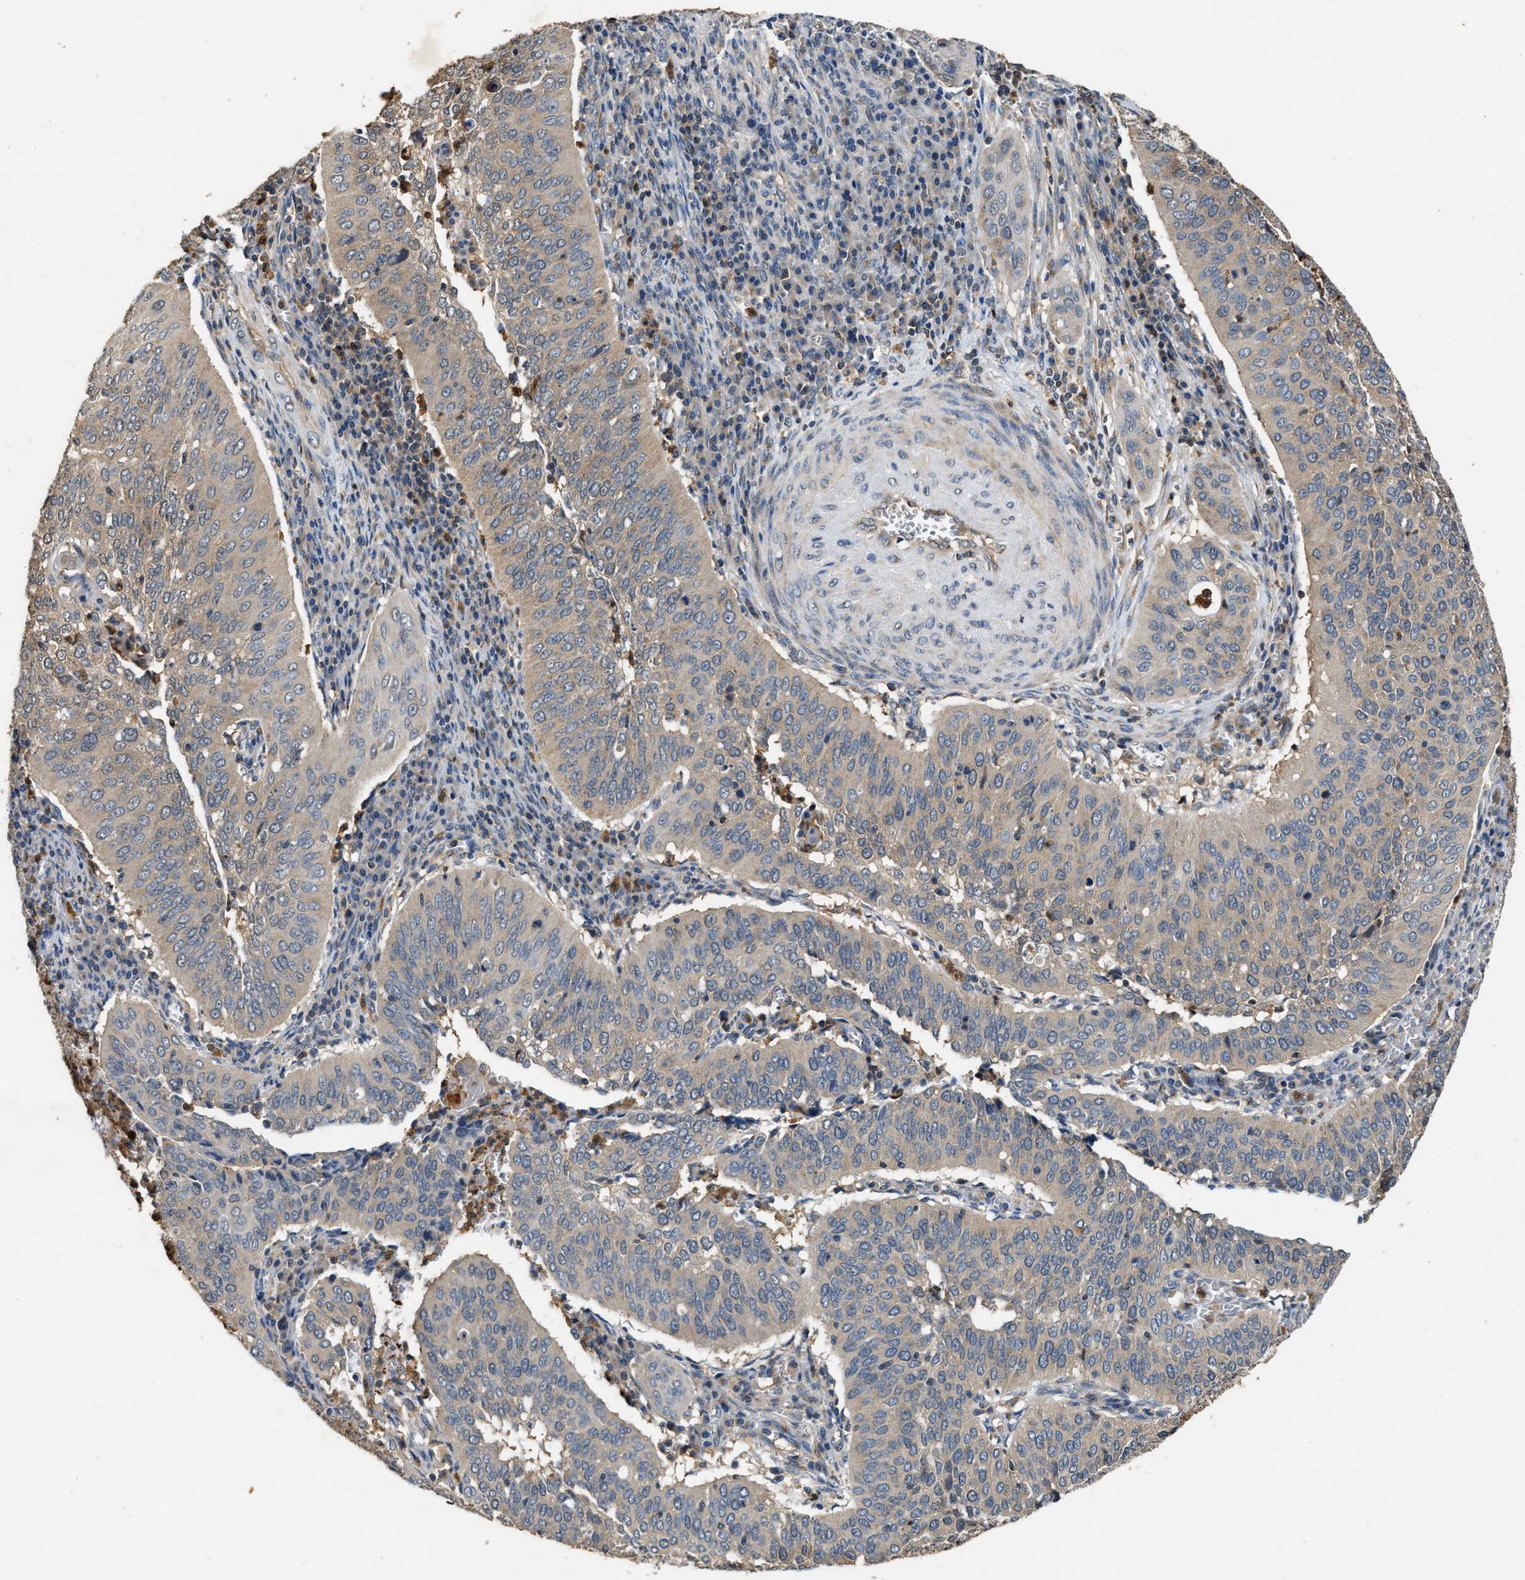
{"staining": {"intensity": "weak", "quantity": "25%-75%", "location": "cytoplasmic/membranous"}, "tissue": "cervical cancer", "cell_type": "Tumor cells", "image_type": "cancer", "snomed": [{"axis": "morphology", "description": "Squamous cell carcinoma, NOS"}, {"axis": "topography", "description": "Cervix"}], "caption": "A histopathology image showing weak cytoplasmic/membranous expression in about 25%-75% of tumor cells in cervical squamous cell carcinoma, as visualized by brown immunohistochemical staining.", "gene": "CHUK", "patient": {"sex": "female", "age": 39}}